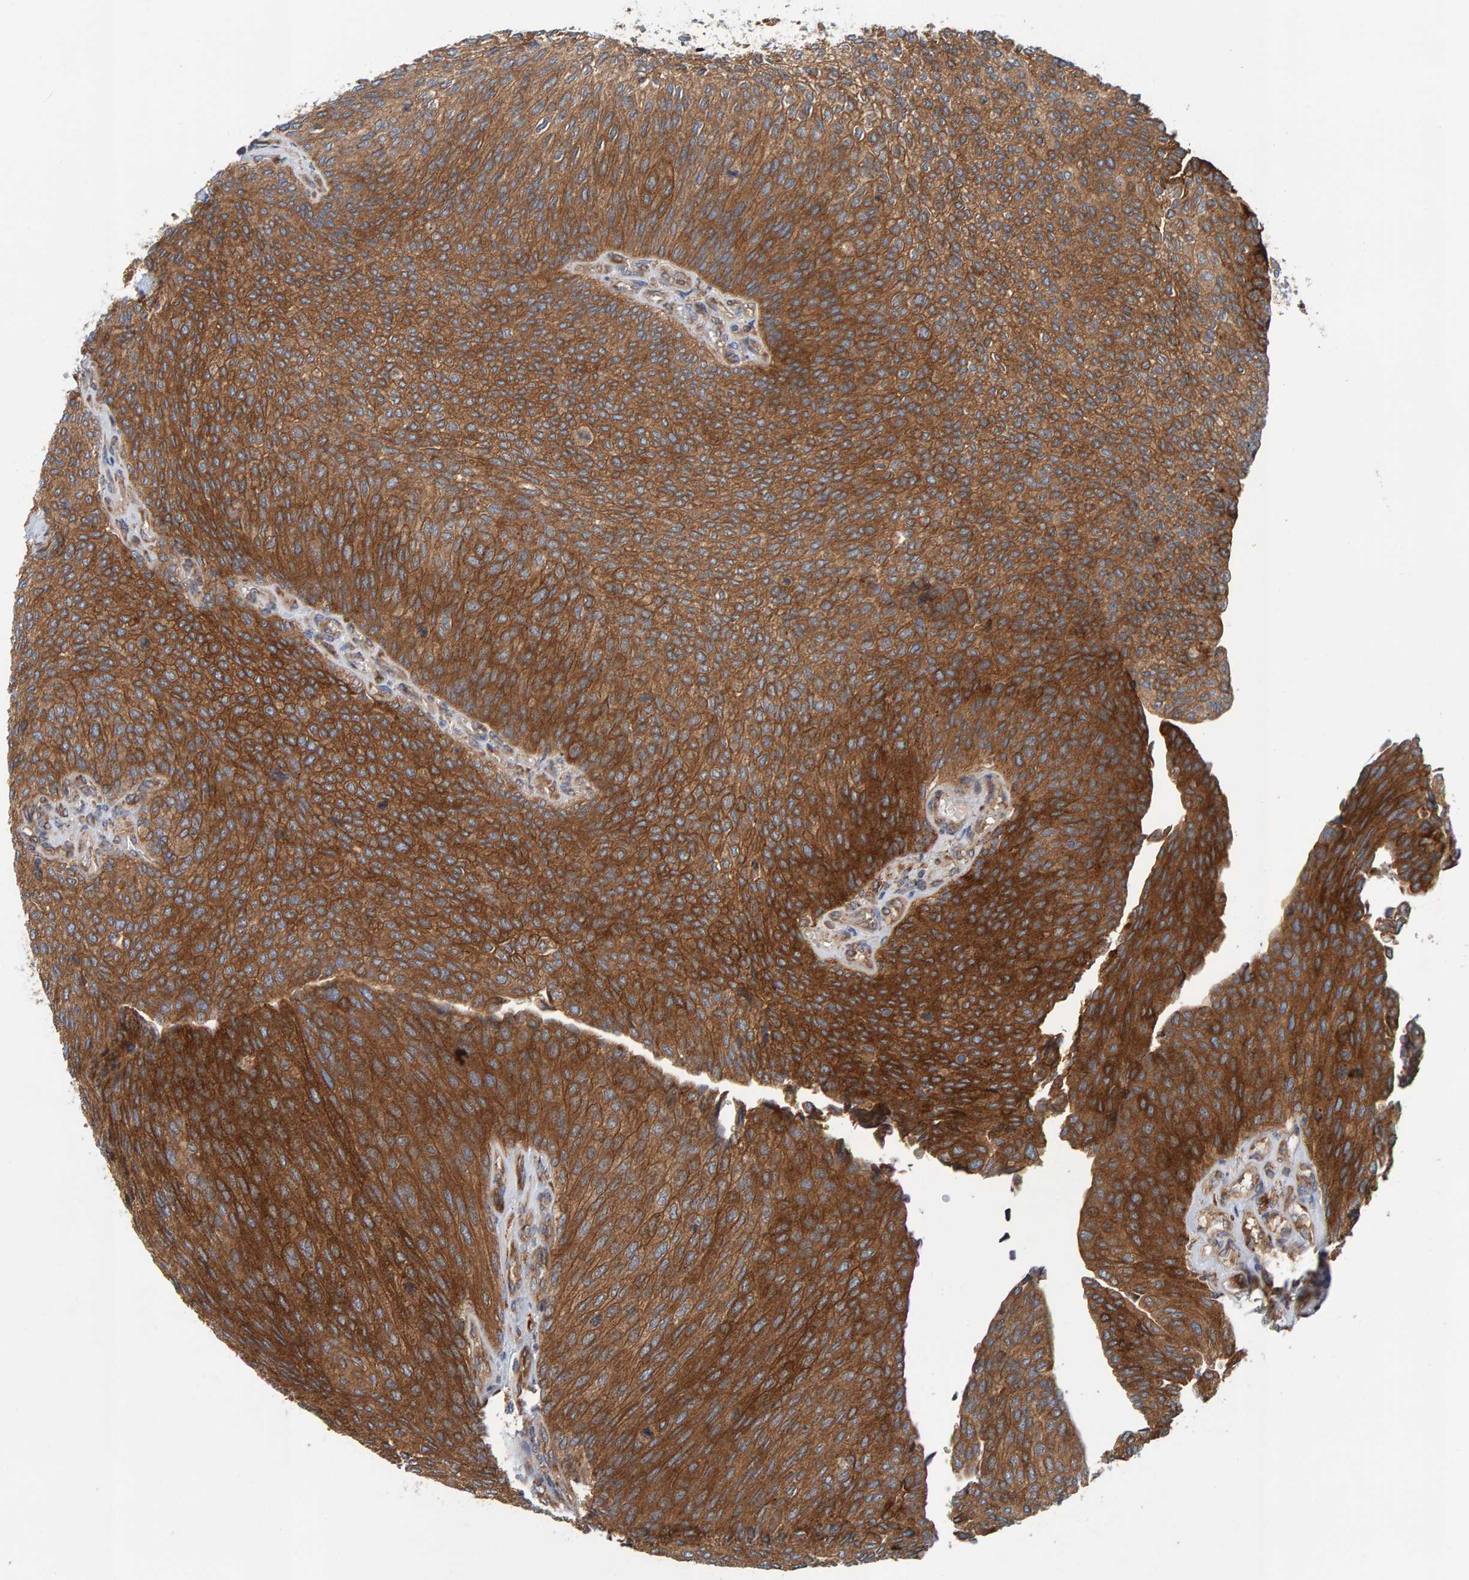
{"staining": {"intensity": "strong", "quantity": ">75%", "location": "cytoplasmic/membranous"}, "tissue": "urothelial cancer", "cell_type": "Tumor cells", "image_type": "cancer", "snomed": [{"axis": "morphology", "description": "Urothelial carcinoma, Low grade"}, {"axis": "topography", "description": "Urinary bladder"}], "caption": "Strong cytoplasmic/membranous protein staining is present in approximately >75% of tumor cells in urothelial carcinoma (low-grade).", "gene": "BAIAP2", "patient": {"sex": "female", "age": 79}}